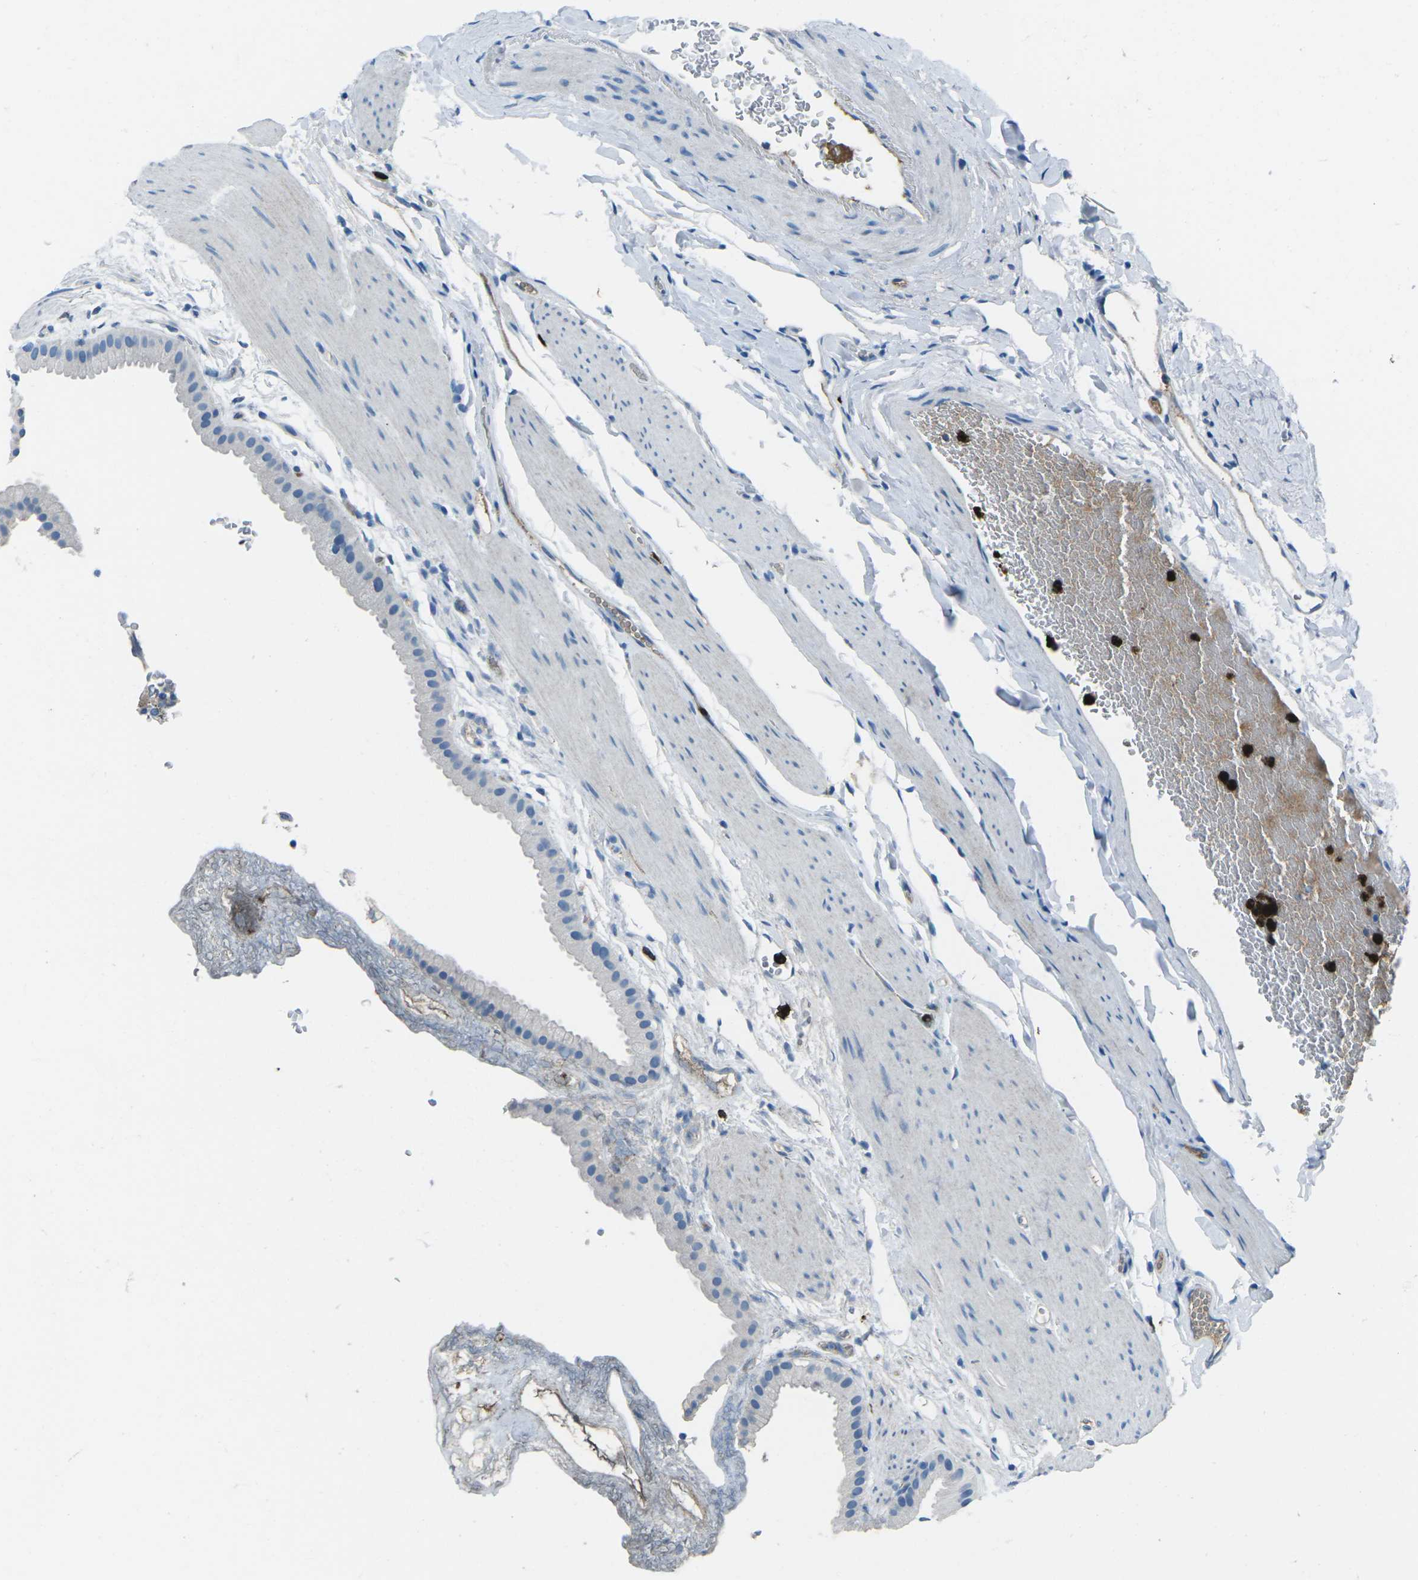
{"staining": {"intensity": "negative", "quantity": "none", "location": "none"}, "tissue": "gallbladder", "cell_type": "Glandular cells", "image_type": "normal", "snomed": [{"axis": "morphology", "description": "Normal tissue, NOS"}, {"axis": "topography", "description": "Gallbladder"}], "caption": "High magnification brightfield microscopy of benign gallbladder stained with DAB (brown) and counterstained with hematoxylin (blue): glandular cells show no significant expression.", "gene": "FCN1", "patient": {"sex": "female", "age": 64}}